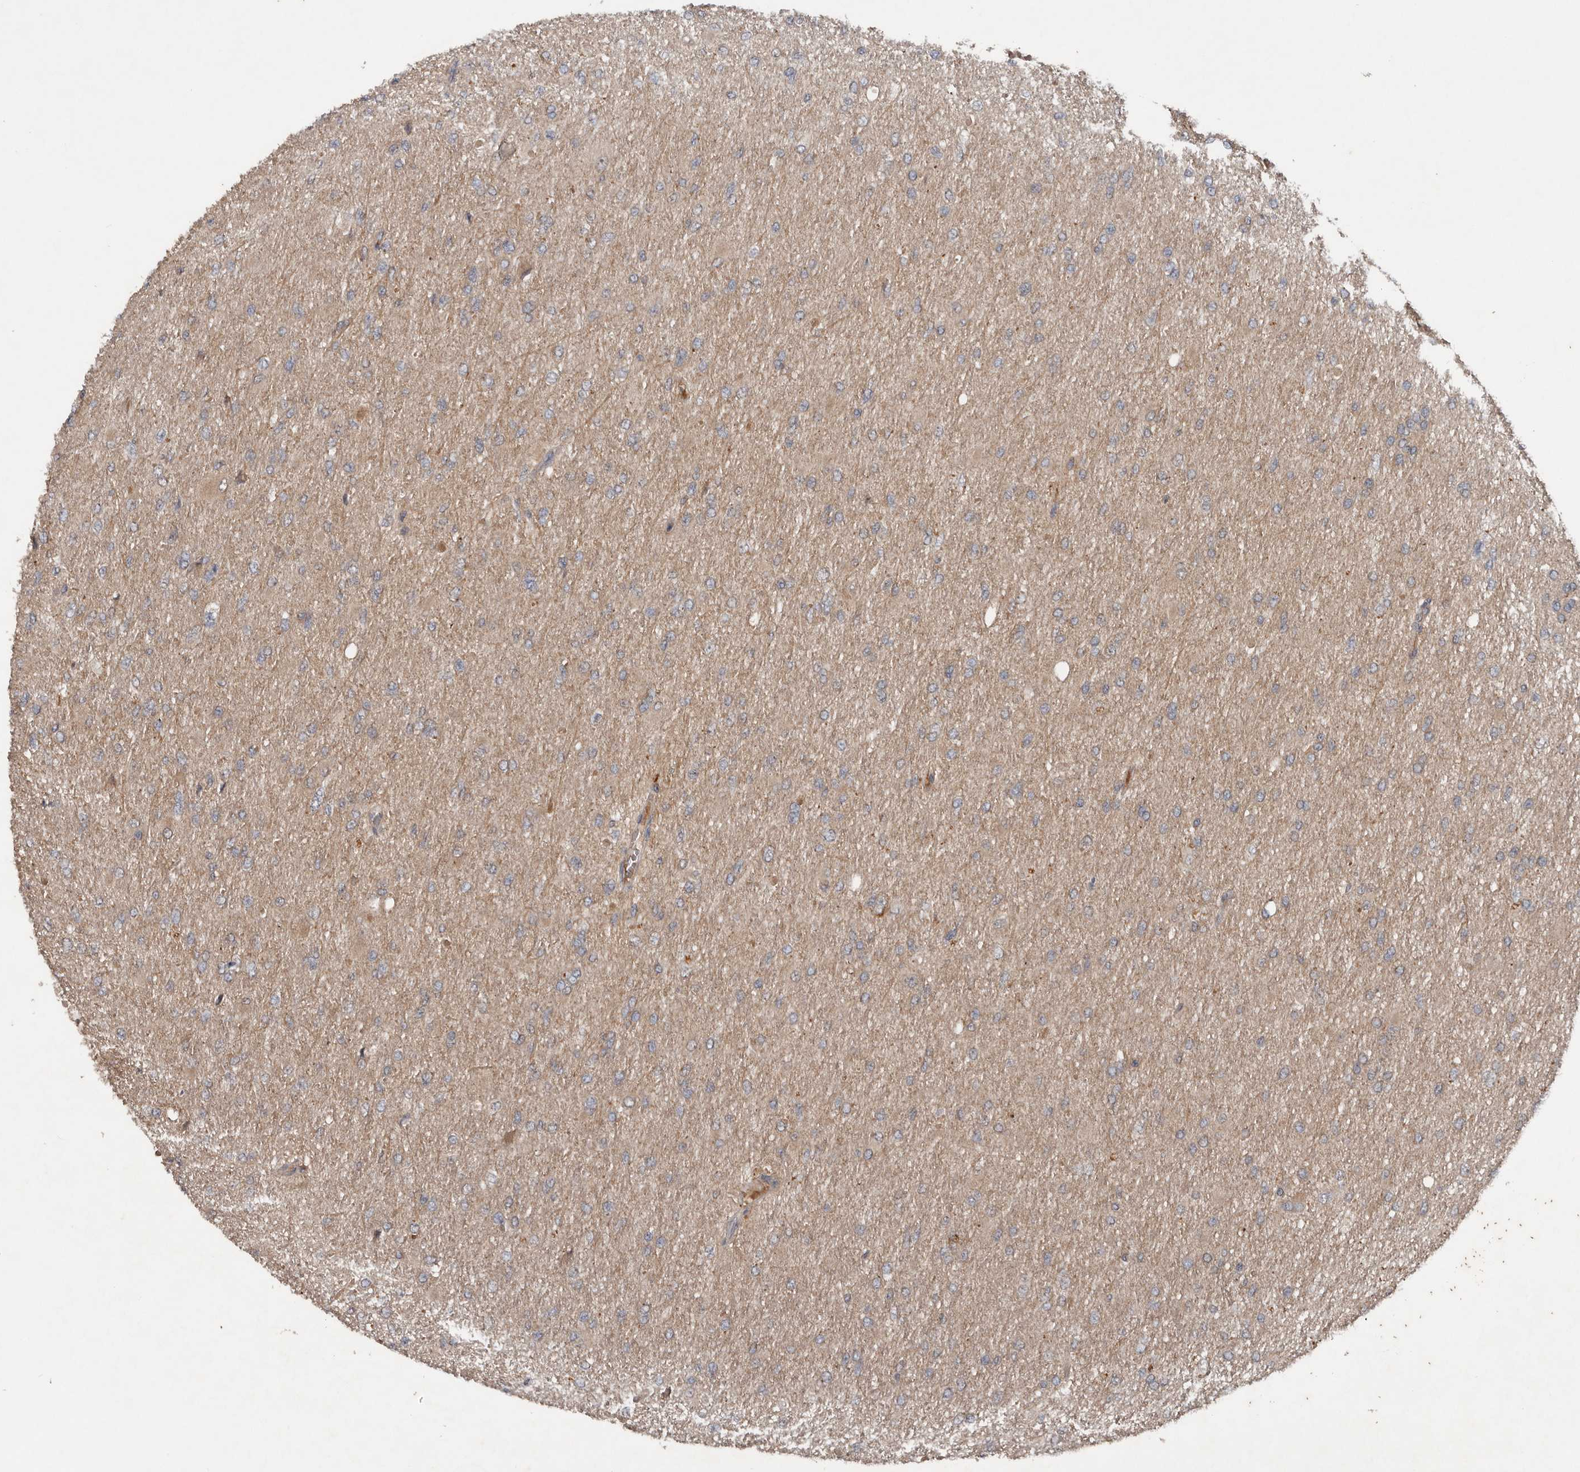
{"staining": {"intensity": "negative", "quantity": "none", "location": "none"}, "tissue": "glioma", "cell_type": "Tumor cells", "image_type": "cancer", "snomed": [{"axis": "morphology", "description": "Glioma, malignant, High grade"}, {"axis": "topography", "description": "Cerebral cortex"}], "caption": "Immunohistochemistry of human malignant glioma (high-grade) exhibits no expression in tumor cells.", "gene": "DNAJB4", "patient": {"sex": "female", "age": 36}}